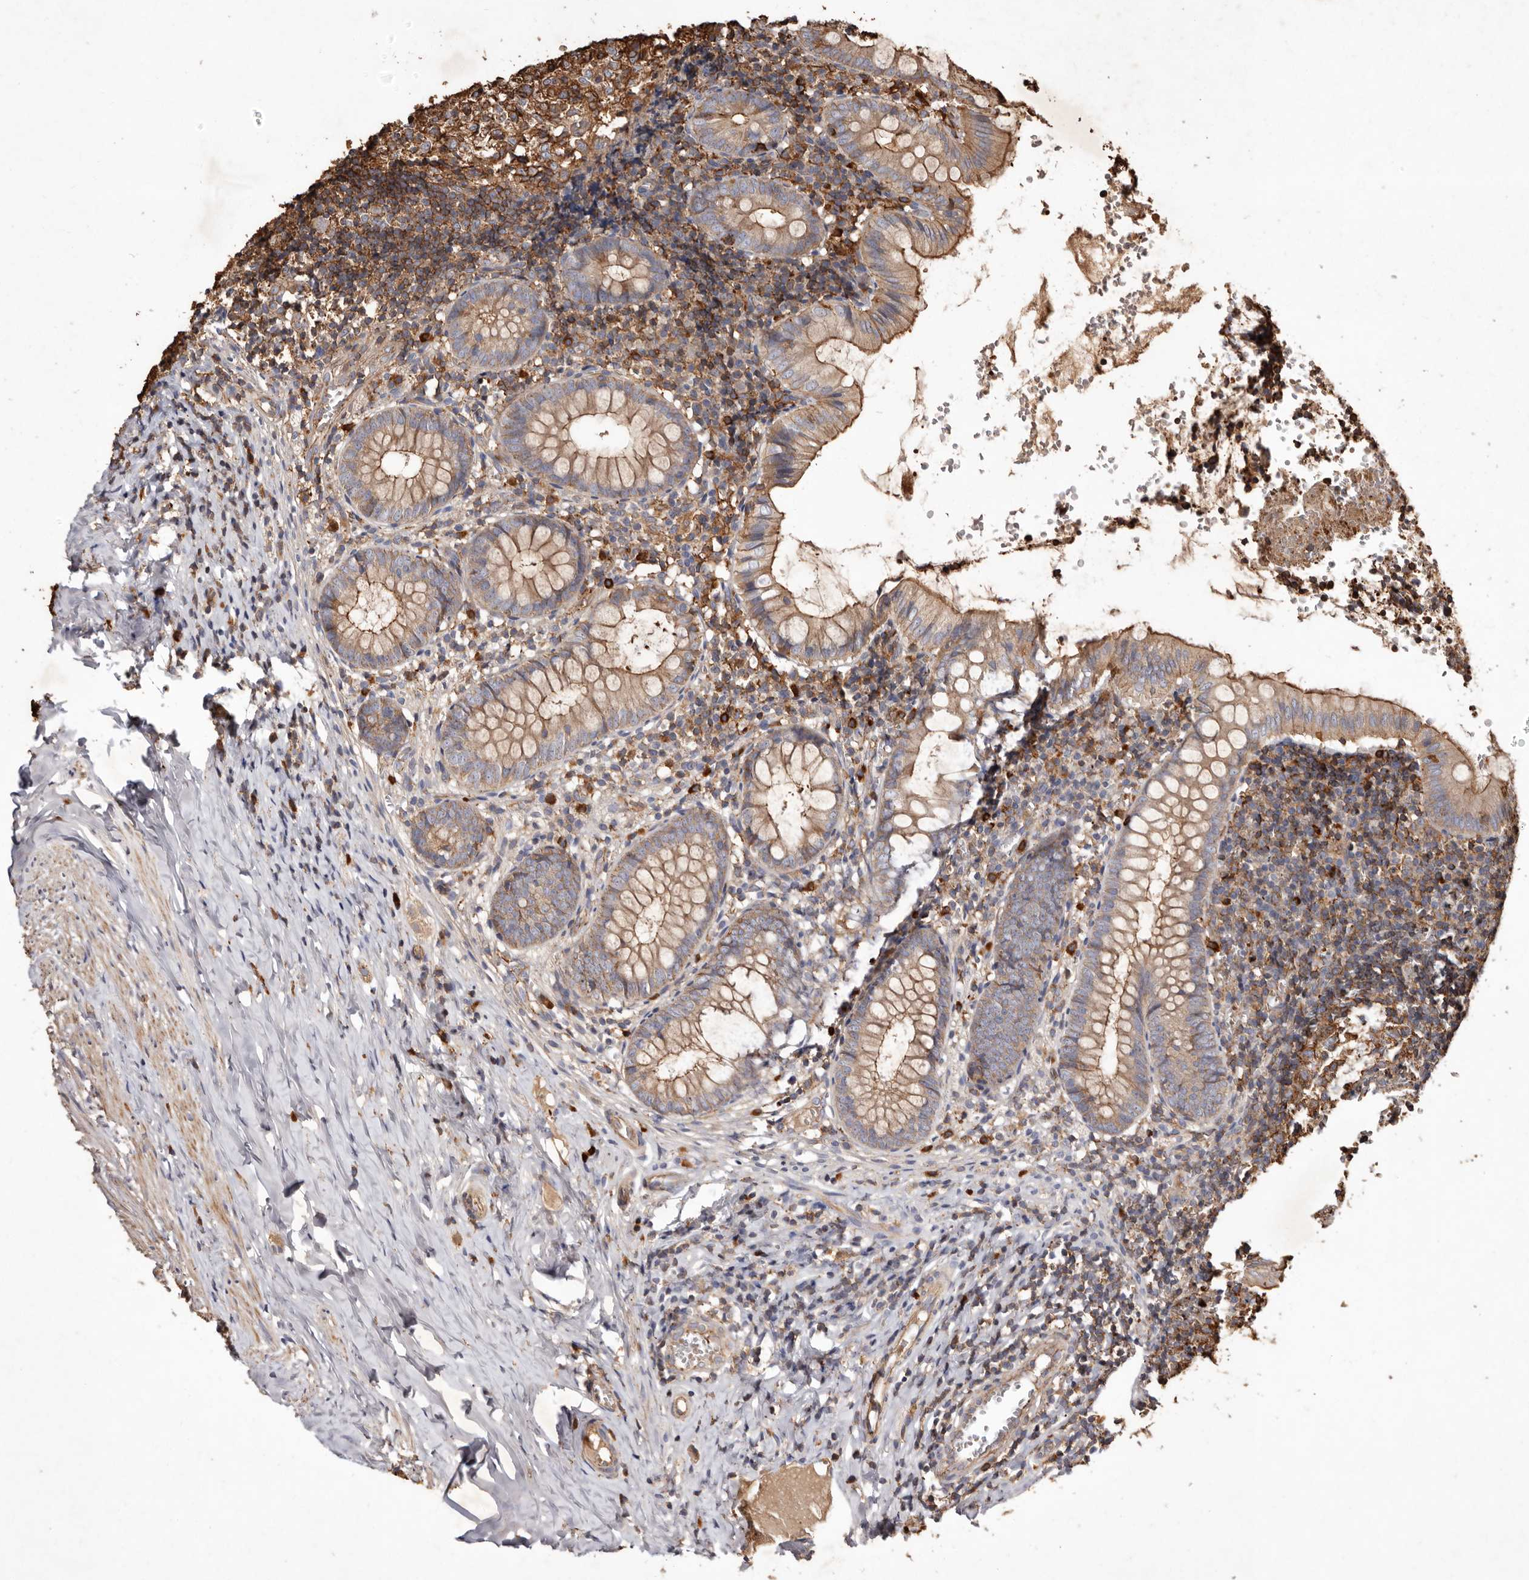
{"staining": {"intensity": "moderate", "quantity": ">75%", "location": "cytoplasmic/membranous"}, "tissue": "appendix", "cell_type": "Glandular cells", "image_type": "normal", "snomed": [{"axis": "morphology", "description": "Normal tissue, NOS"}, {"axis": "topography", "description": "Appendix"}], "caption": "Moderate cytoplasmic/membranous staining is appreciated in about >75% of glandular cells in benign appendix. The staining was performed using DAB (3,3'-diaminobenzidine) to visualize the protein expression in brown, while the nuclei were stained in blue with hematoxylin (Magnification: 20x).", "gene": "COQ8B", "patient": {"sex": "male", "age": 8}}